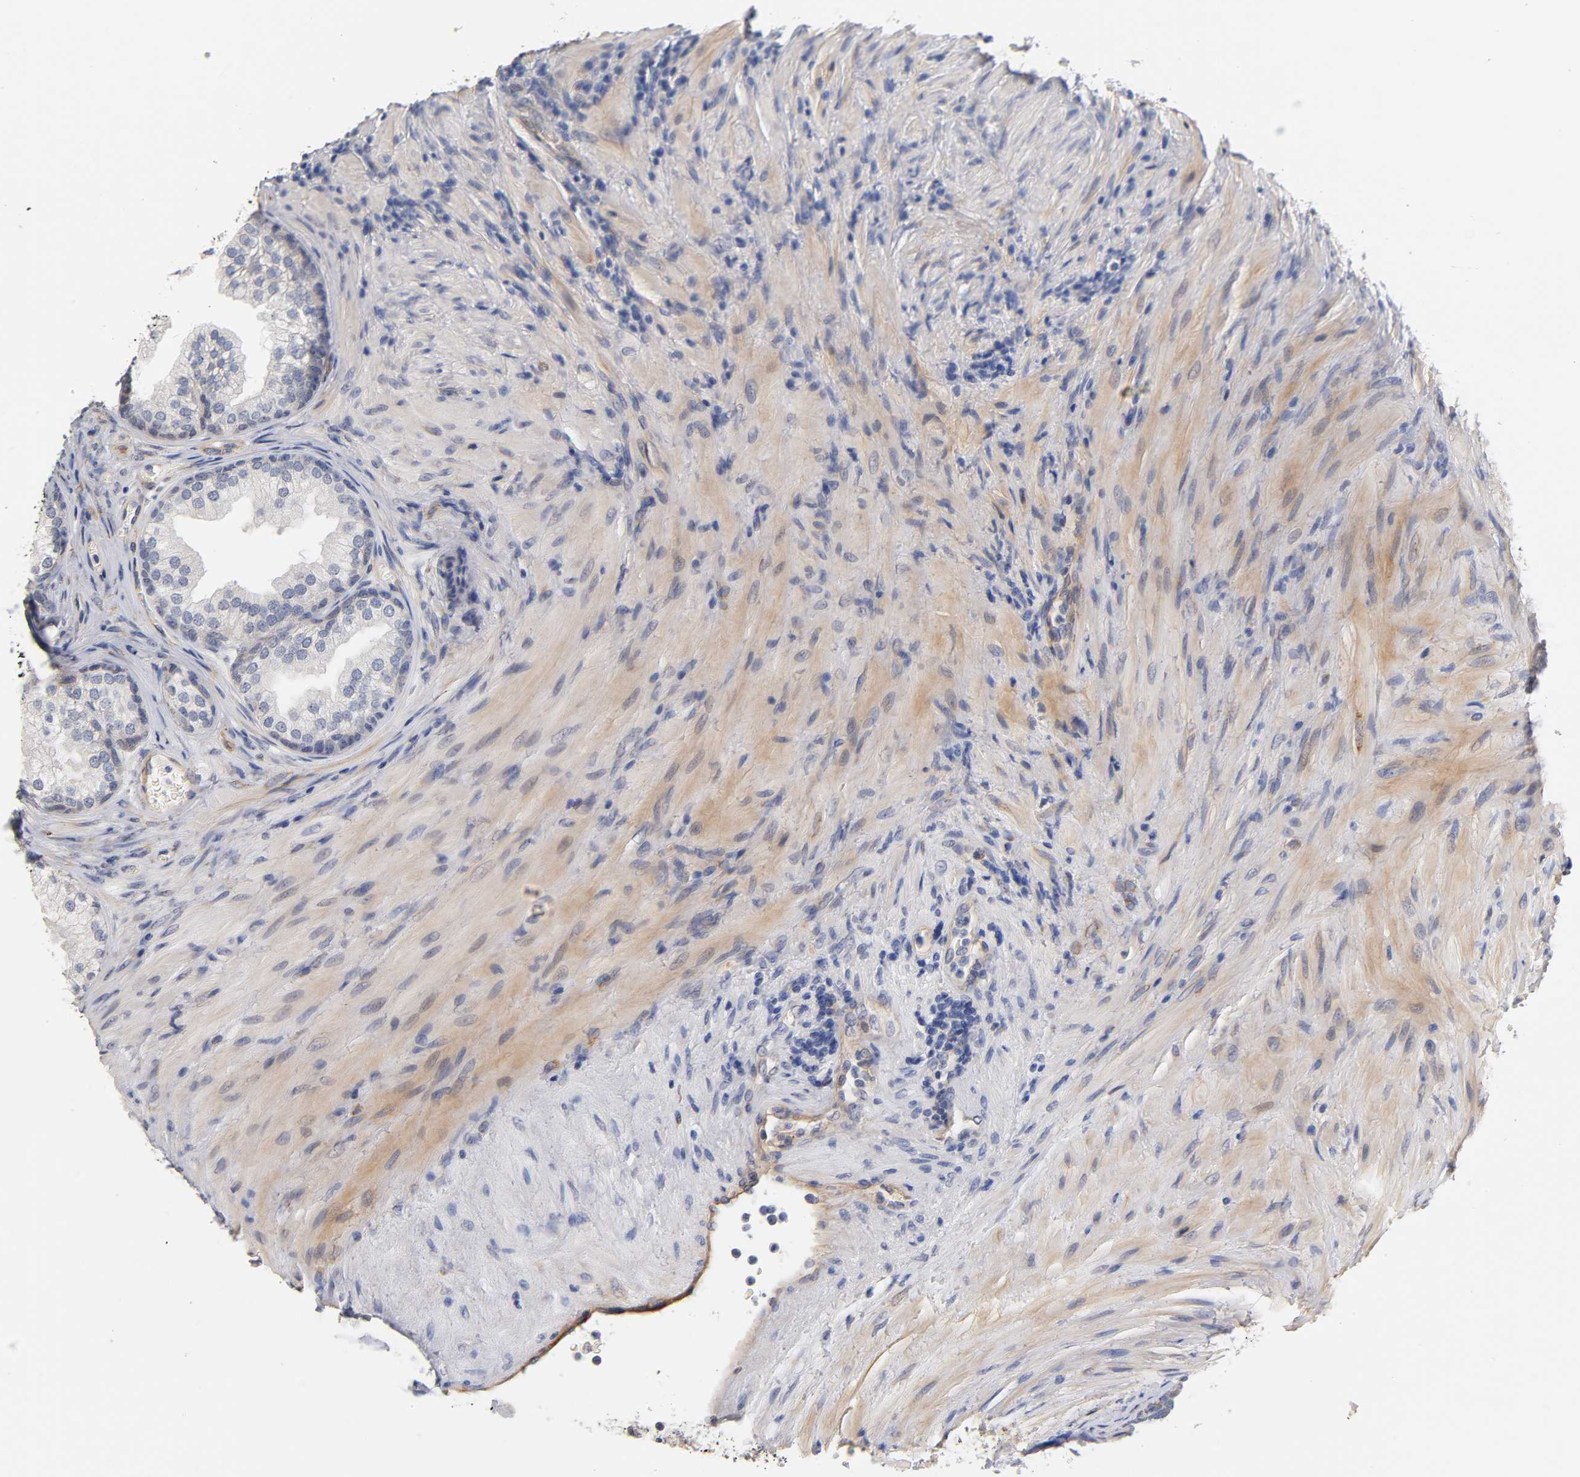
{"staining": {"intensity": "negative", "quantity": "none", "location": "none"}, "tissue": "prostate", "cell_type": "Glandular cells", "image_type": "normal", "snomed": [{"axis": "morphology", "description": "Normal tissue, NOS"}, {"axis": "topography", "description": "Prostate"}], "caption": "An immunohistochemistry photomicrograph of benign prostate is shown. There is no staining in glandular cells of prostate. (DAB immunohistochemistry visualized using brightfield microscopy, high magnification).", "gene": "LAMB1", "patient": {"sex": "male", "age": 76}}